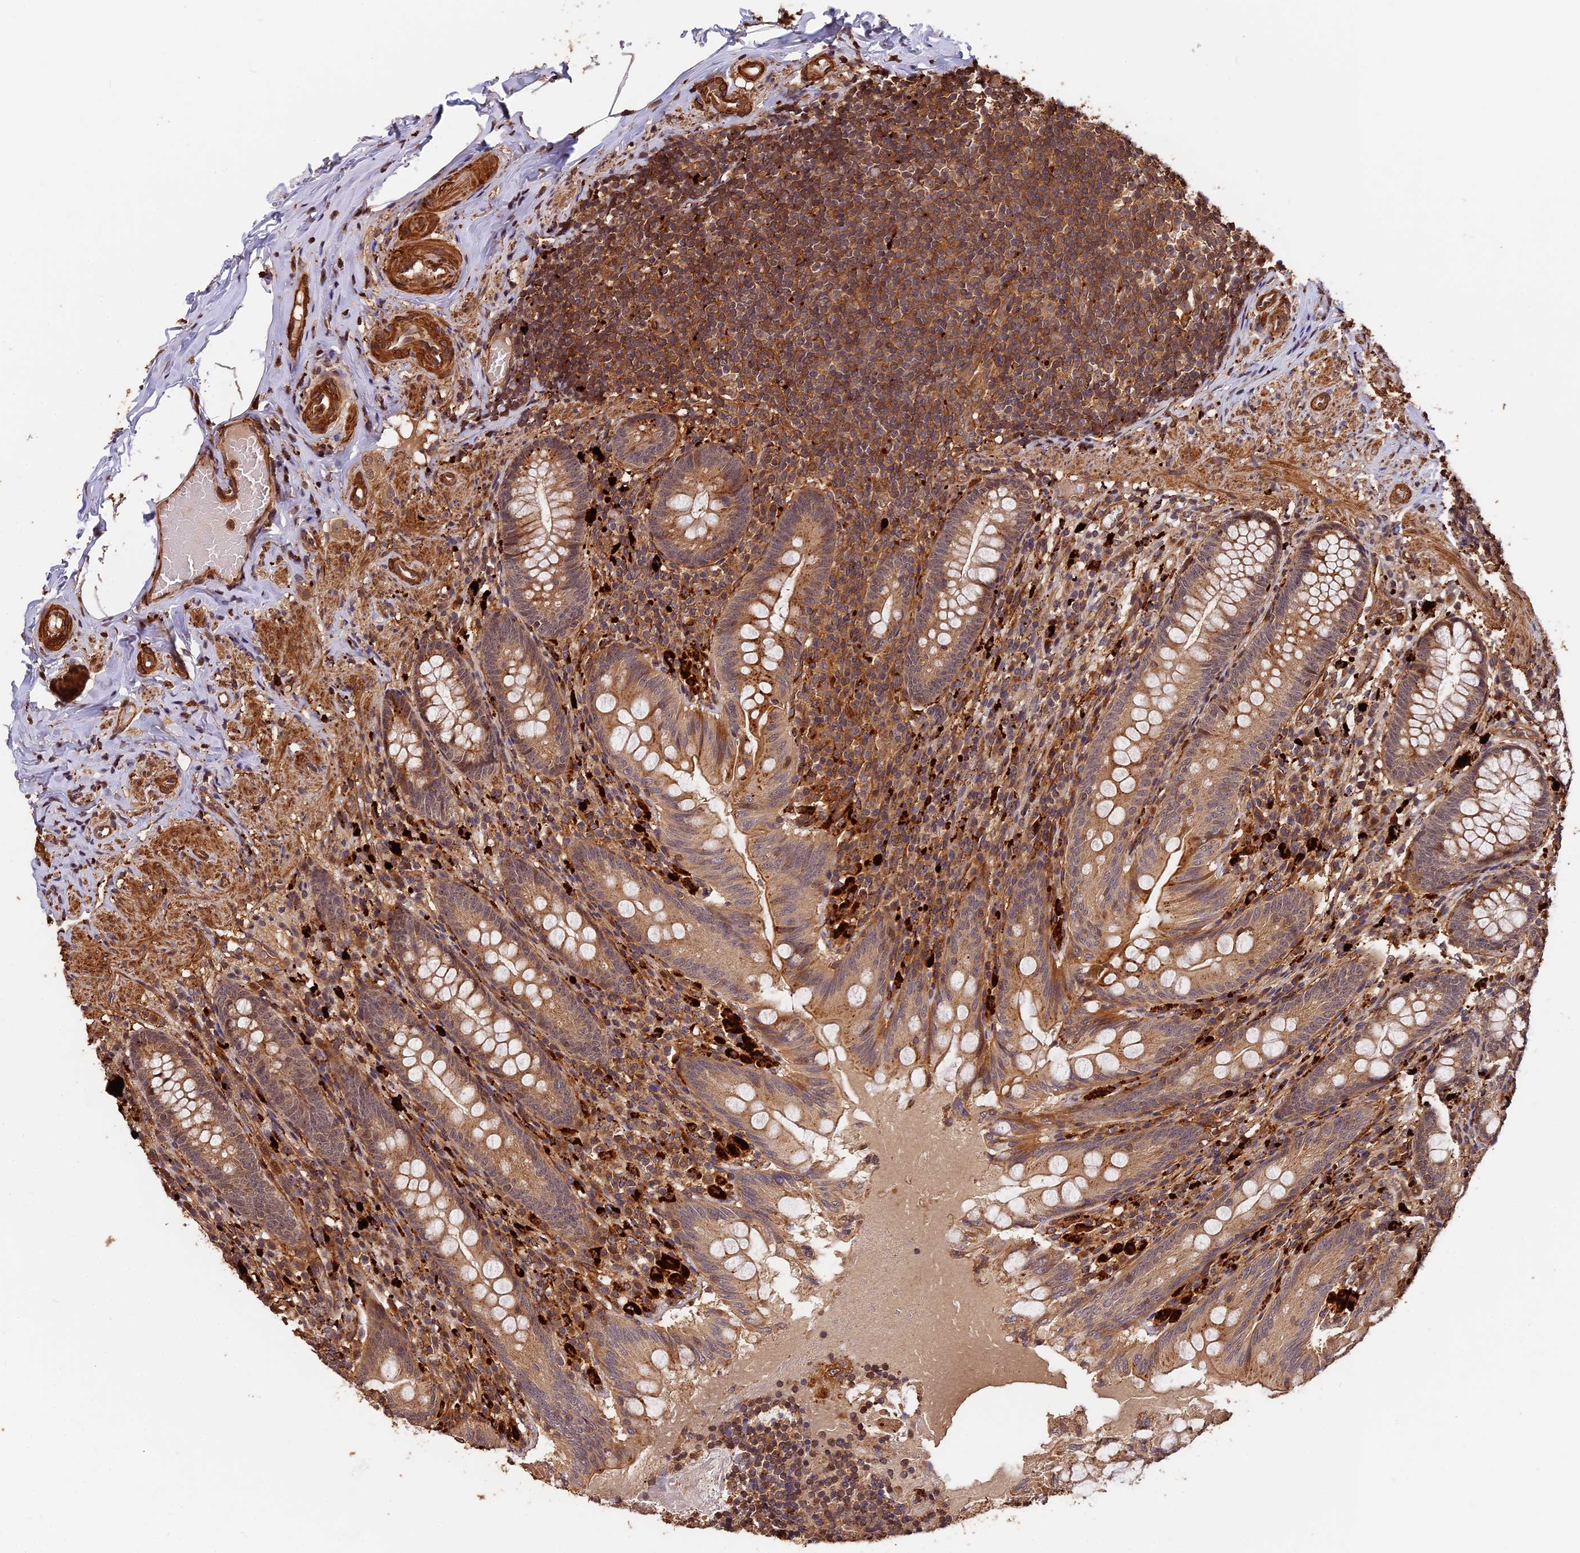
{"staining": {"intensity": "moderate", "quantity": ">75%", "location": "cytoplasmic/membranous"}, "tissue": "appendix", "cell_type": "Glandular cells", "image_type": "normal", "snomed": [{"axis": "morphology", "description": "Normal tissue, NOS"}, {"axis": "topography", "description": "Appendix"}], "caption": "Protein analysis of unremarkable appendix demonstrates moderate cytoplasmic/membranous expression in approximately >75% of glandular cells.", "gene": "MMP15", "patient": {"sex": "male", "age": 55}}